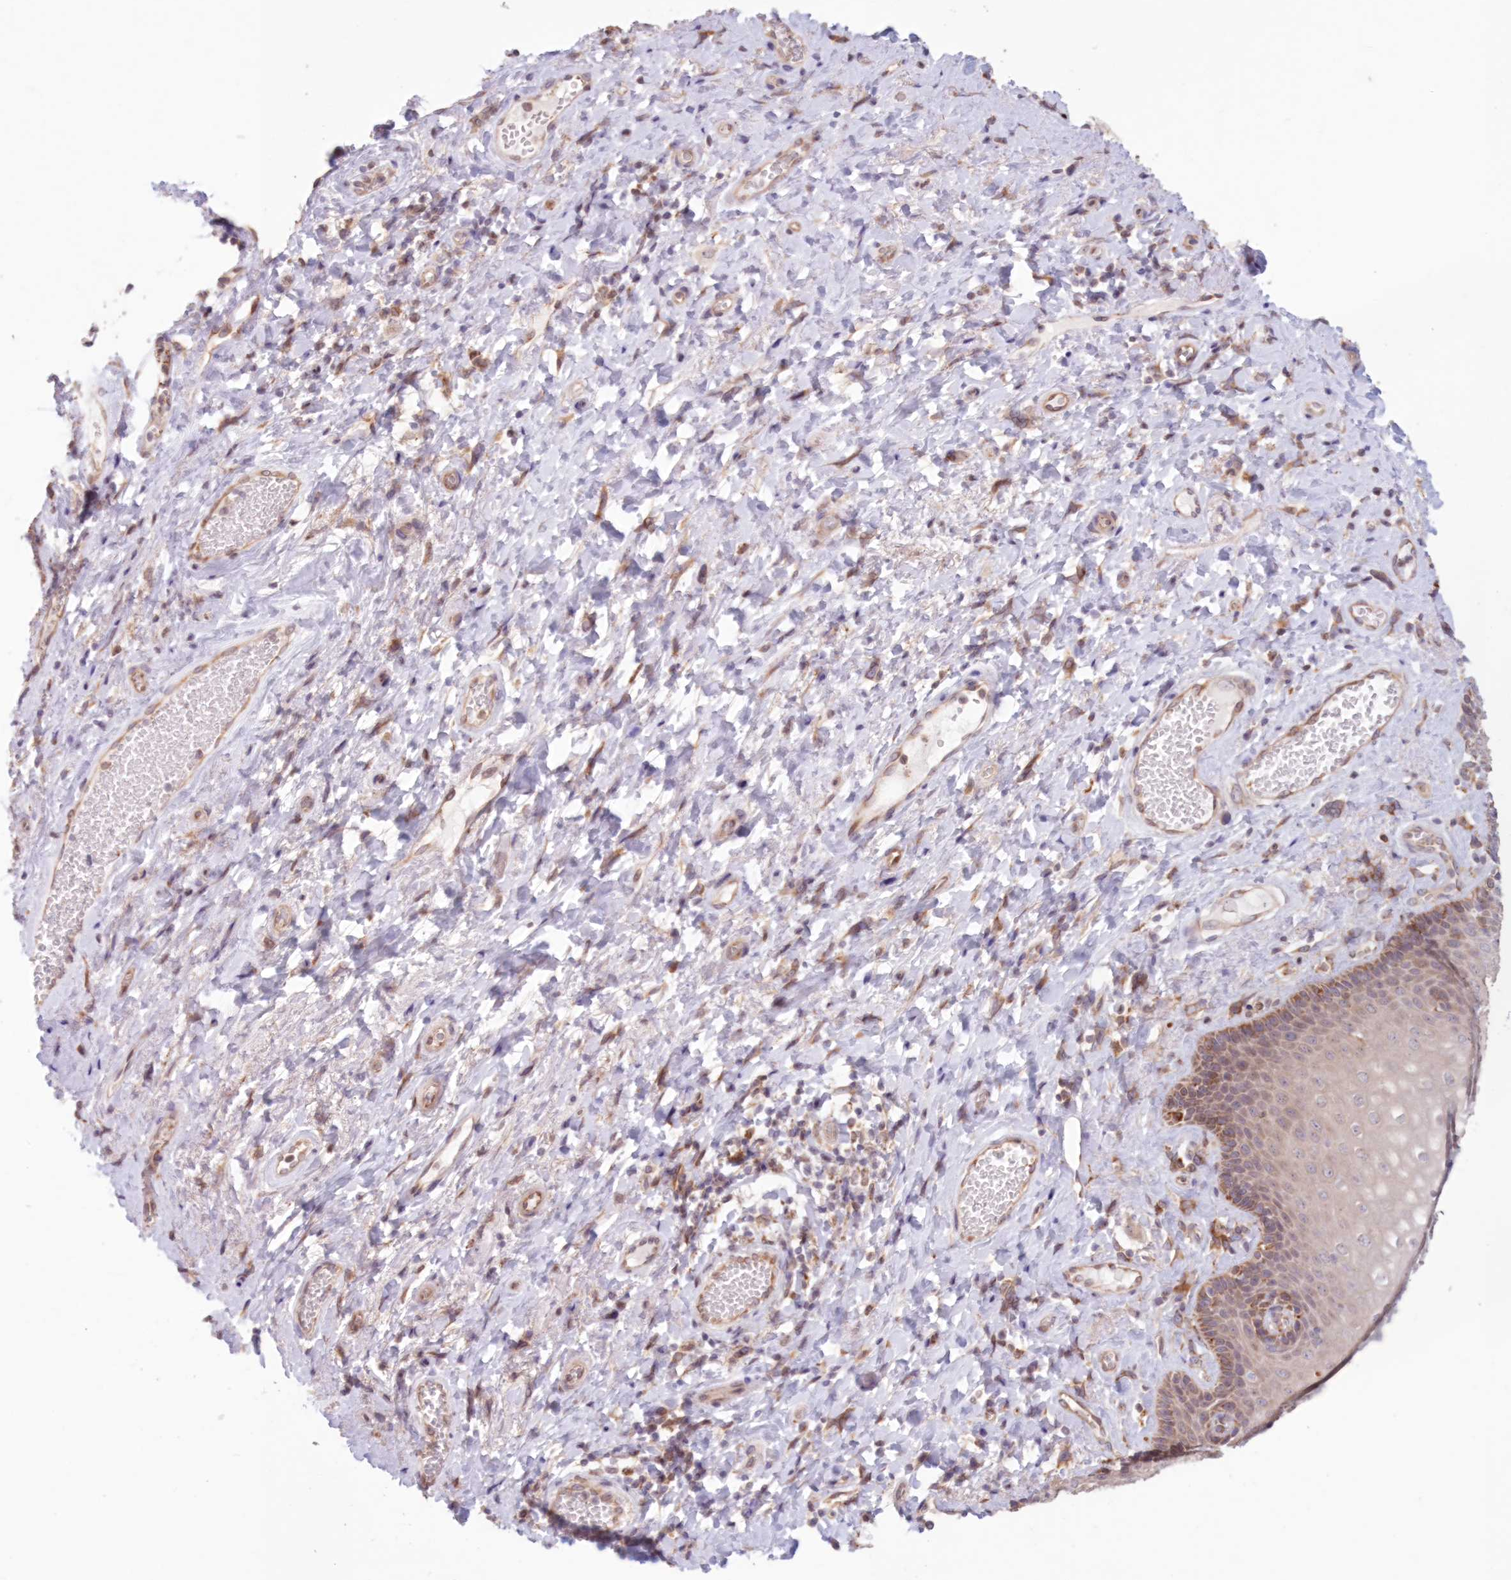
{"staining": {"intensity": "moderate", "quantity": ">75%", "location": "cytoplasmic/membranous,nuclear"}, "tissue": "skin", "cell_type": "Epidermal cells", "image_type": "normal", "snomed": [{"axis": "morphology", "description": "Normal tissue, NOS"}, {"axis": "topography", "description": "Anal"}], "caption": "Moderate cytoplasmic/membranous,nuclear positivity is identified in approximately >75% of epidermal cells in benign skin.", "gene": "PCYOX1L", "patient": {"sex": "male", "age": 69}}